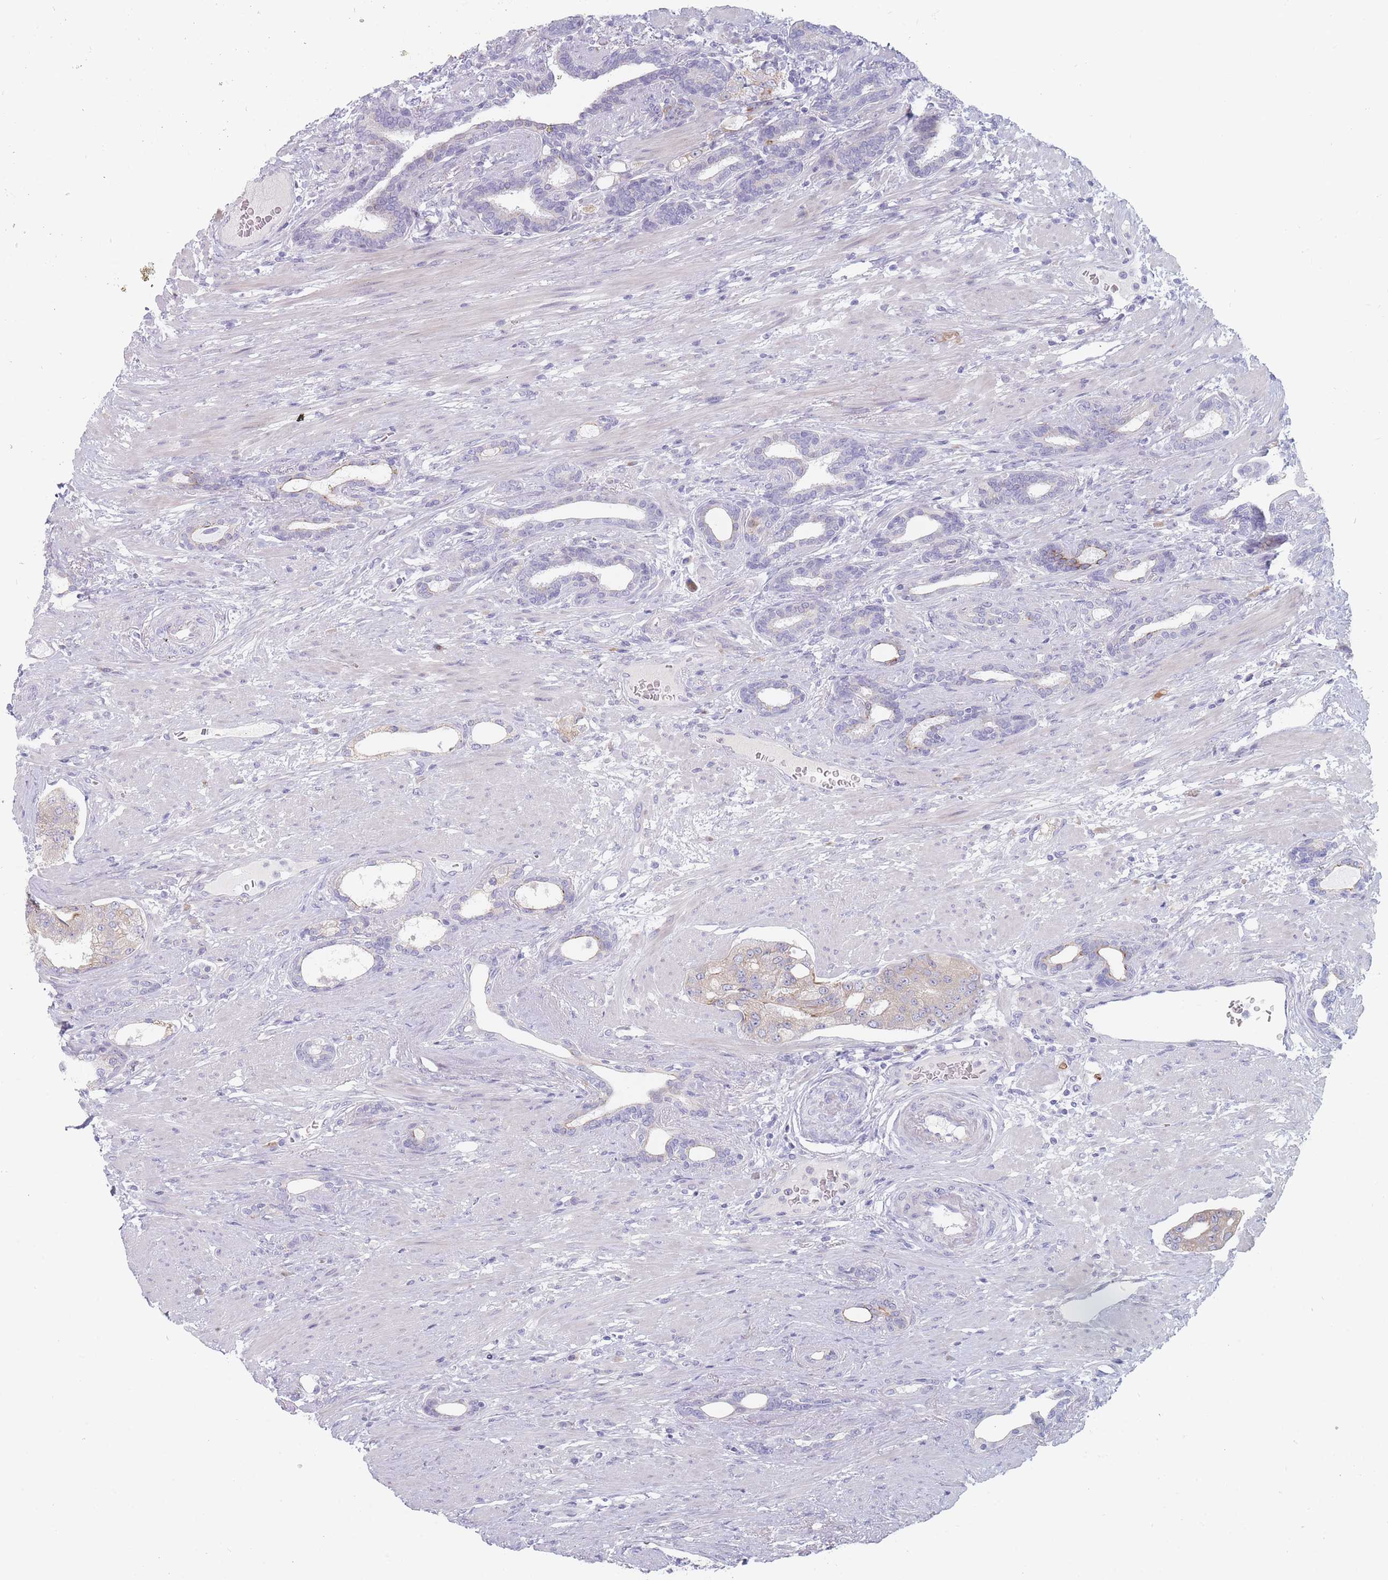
{"staining": {"intensity": "weak", "quantity": "25%-75%", "location": "cytoplasmic/membranous"}, "tissue": "prostate cancer", "cell_type": "Tumor cells", "image_type": "cancer", "snomed": [{"axis": "morphology", "description": "Adenocarcinoma, High grade"}, {"axis": "topography", "description": "Prostate"}], "caption": "Prostate cancer stained with DAB (3,3'-diaminobenzidine) immunohistochemistry (IHC) shows low levels of weak cytoplasmic/membranous staining in about 25%-75% of tumor cells. (brown staining indicates protein expression, while blue staining denotes nuclei).", "gene": "SPATS1", "patient": {"sex": "male", "age": 69}}